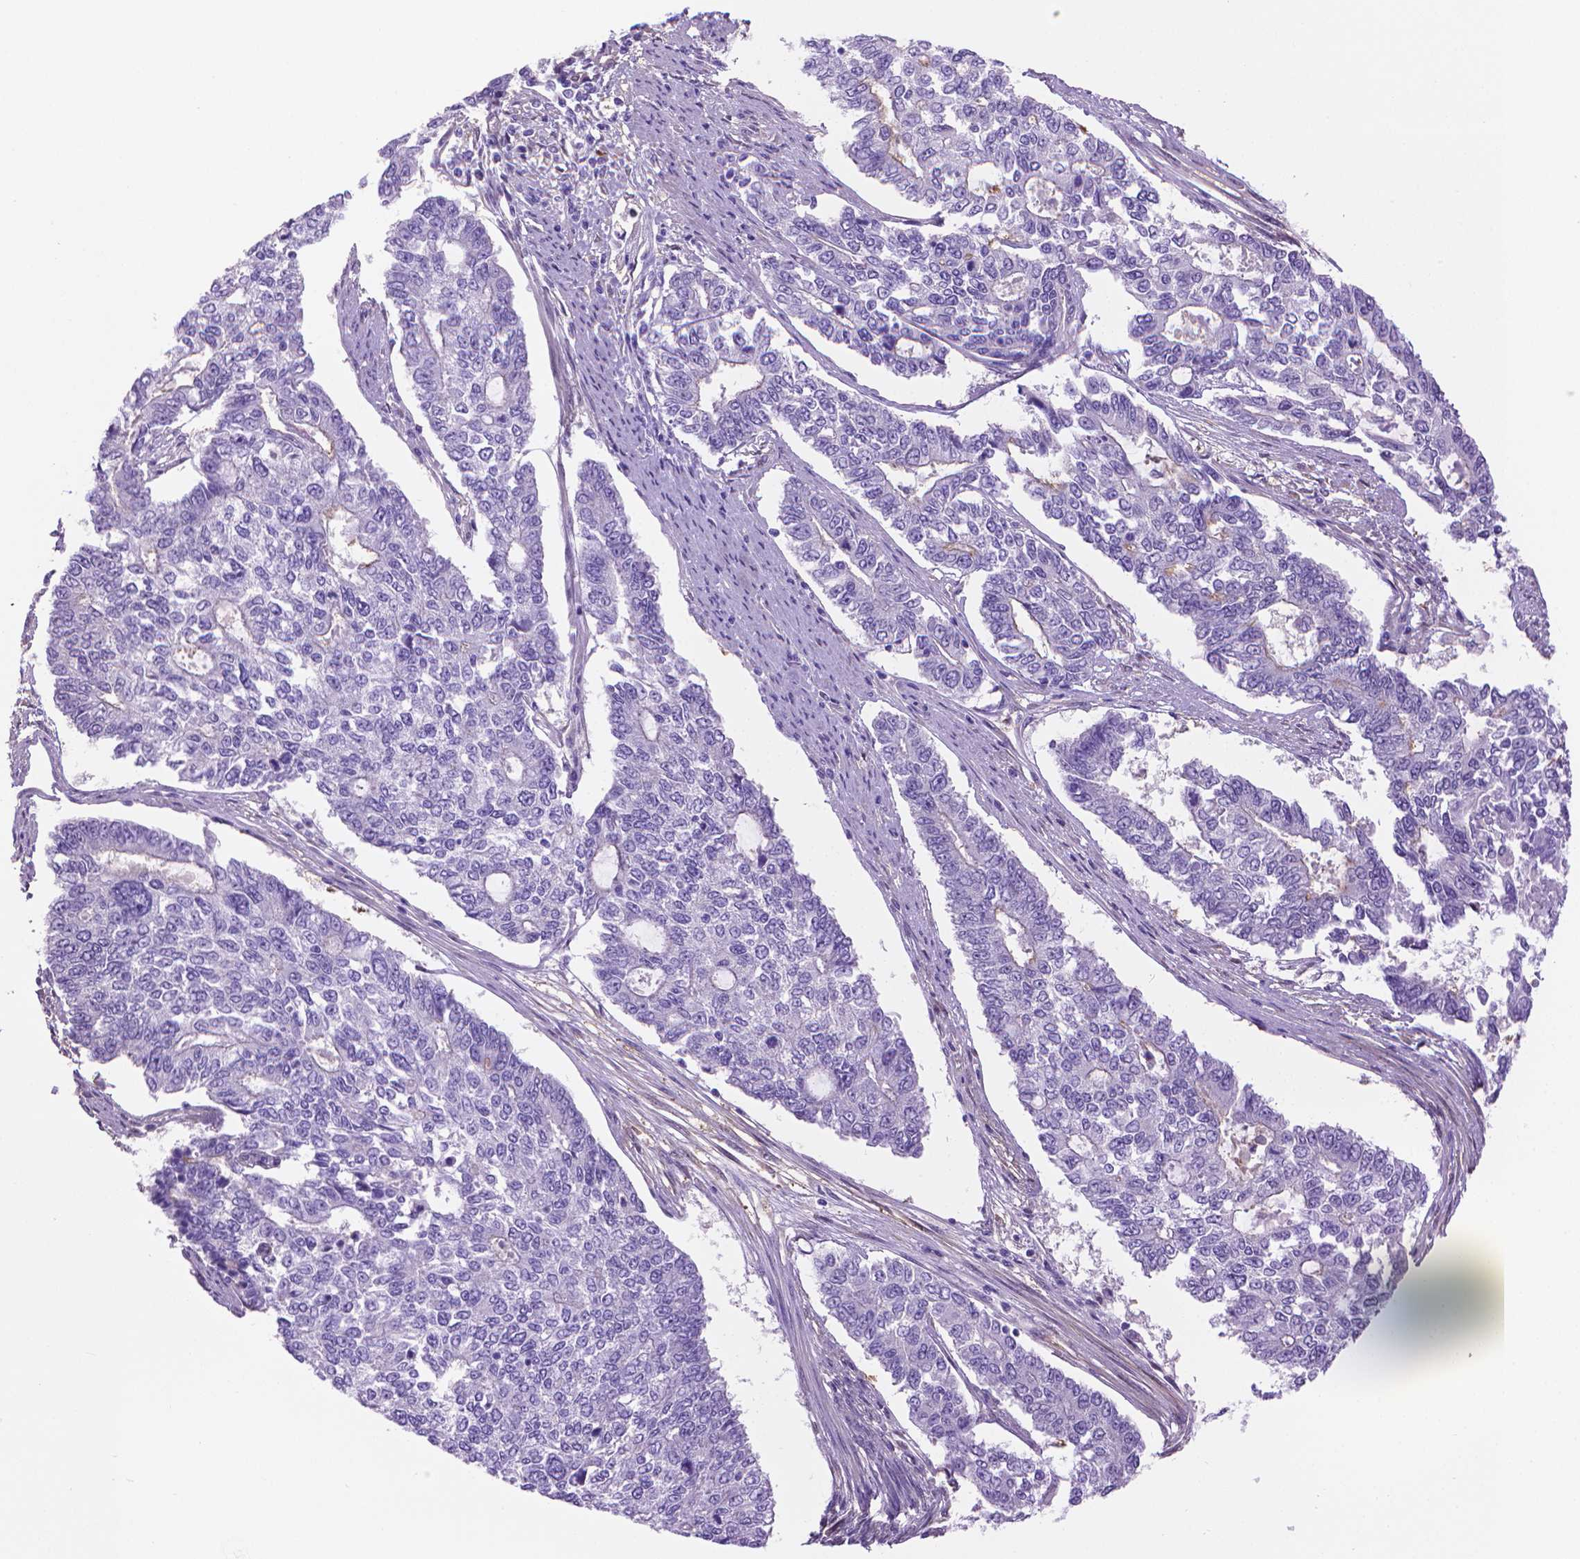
{"staining": {"intensity": "negative", "quantity": "none", "location": "none"}, "tissue": "endometrial cancer", "cell_type": "Tumor cells", "image_type": "cancer", "snomed": [{"axis": "morphology", "description": "Adenocarcinoma, NOS"}, {"axis": "topography", "description": "Uterus"}], "caption": "Endometrial cancer (adenocarcinoma) stained for a protein using IHC shows no positivity tumor cells.", "gene": "CLIC4", "patient": {"sex": "female", "age": 59}}